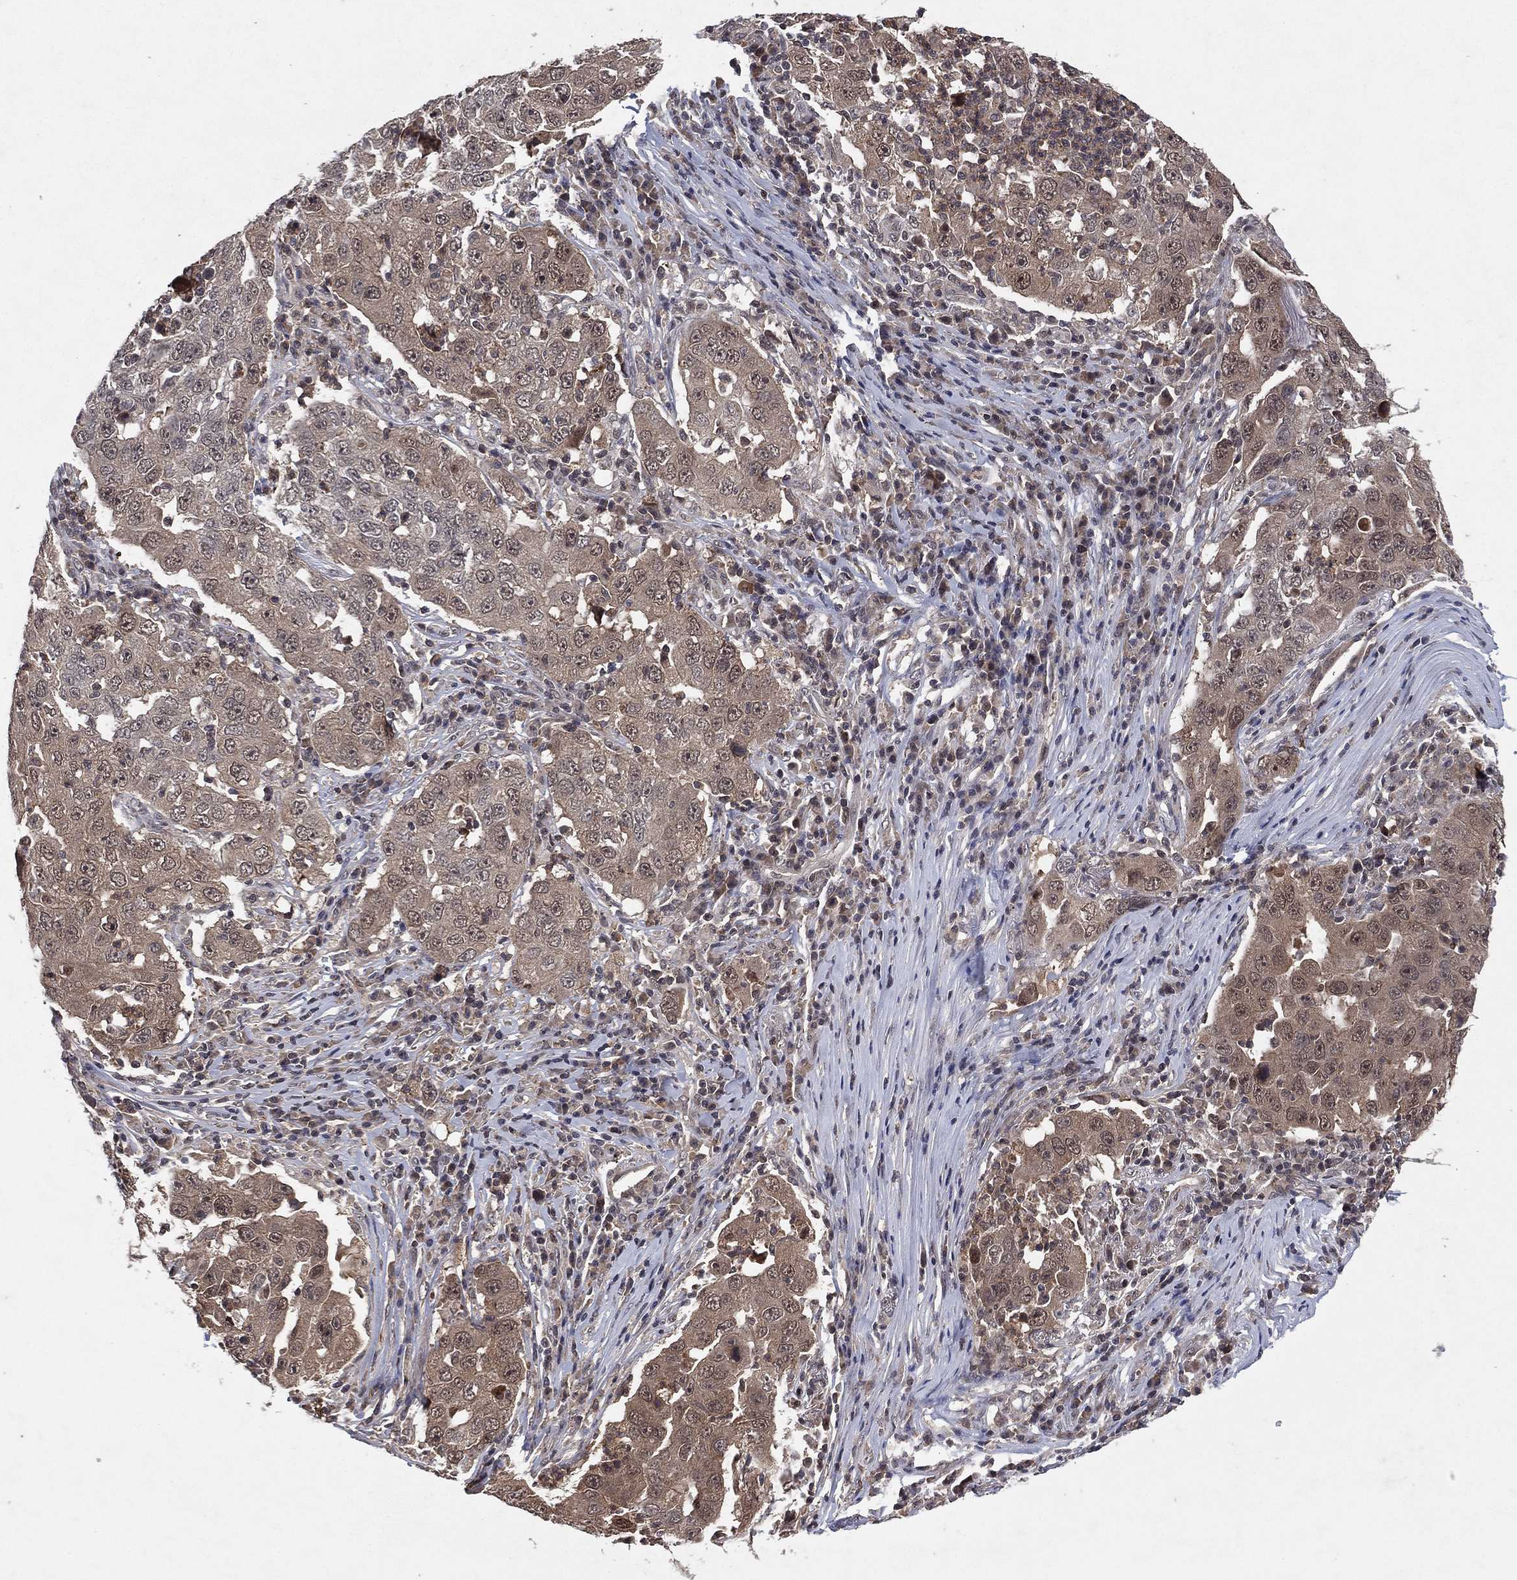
{"staining": {"intensity": "negative", "quantity": "none", "location": "none"}, "tissue": "lung cancer", "cell_type": "Tumor cells", "image_type": "cancer", "snomed": [{"axis": "morphology", "description": "Adenocarcinoma, NOS"}, {"axis": "topography", "description": "Lung"}], "caption": "This micrograph is of adenocarcinoma (lung) stained with IHC to label a protein in brown with the nuclei are counter-stained blue. There is no staining in tumor cells. Brightfield microscopy of IHC stained with DAB (3,3'-diaminobenzidine) (brown) and hematoxylin (blue), captured at high magnification.", "gene": "ATG4B", "patient": {"sex": "male", "age": 73}}